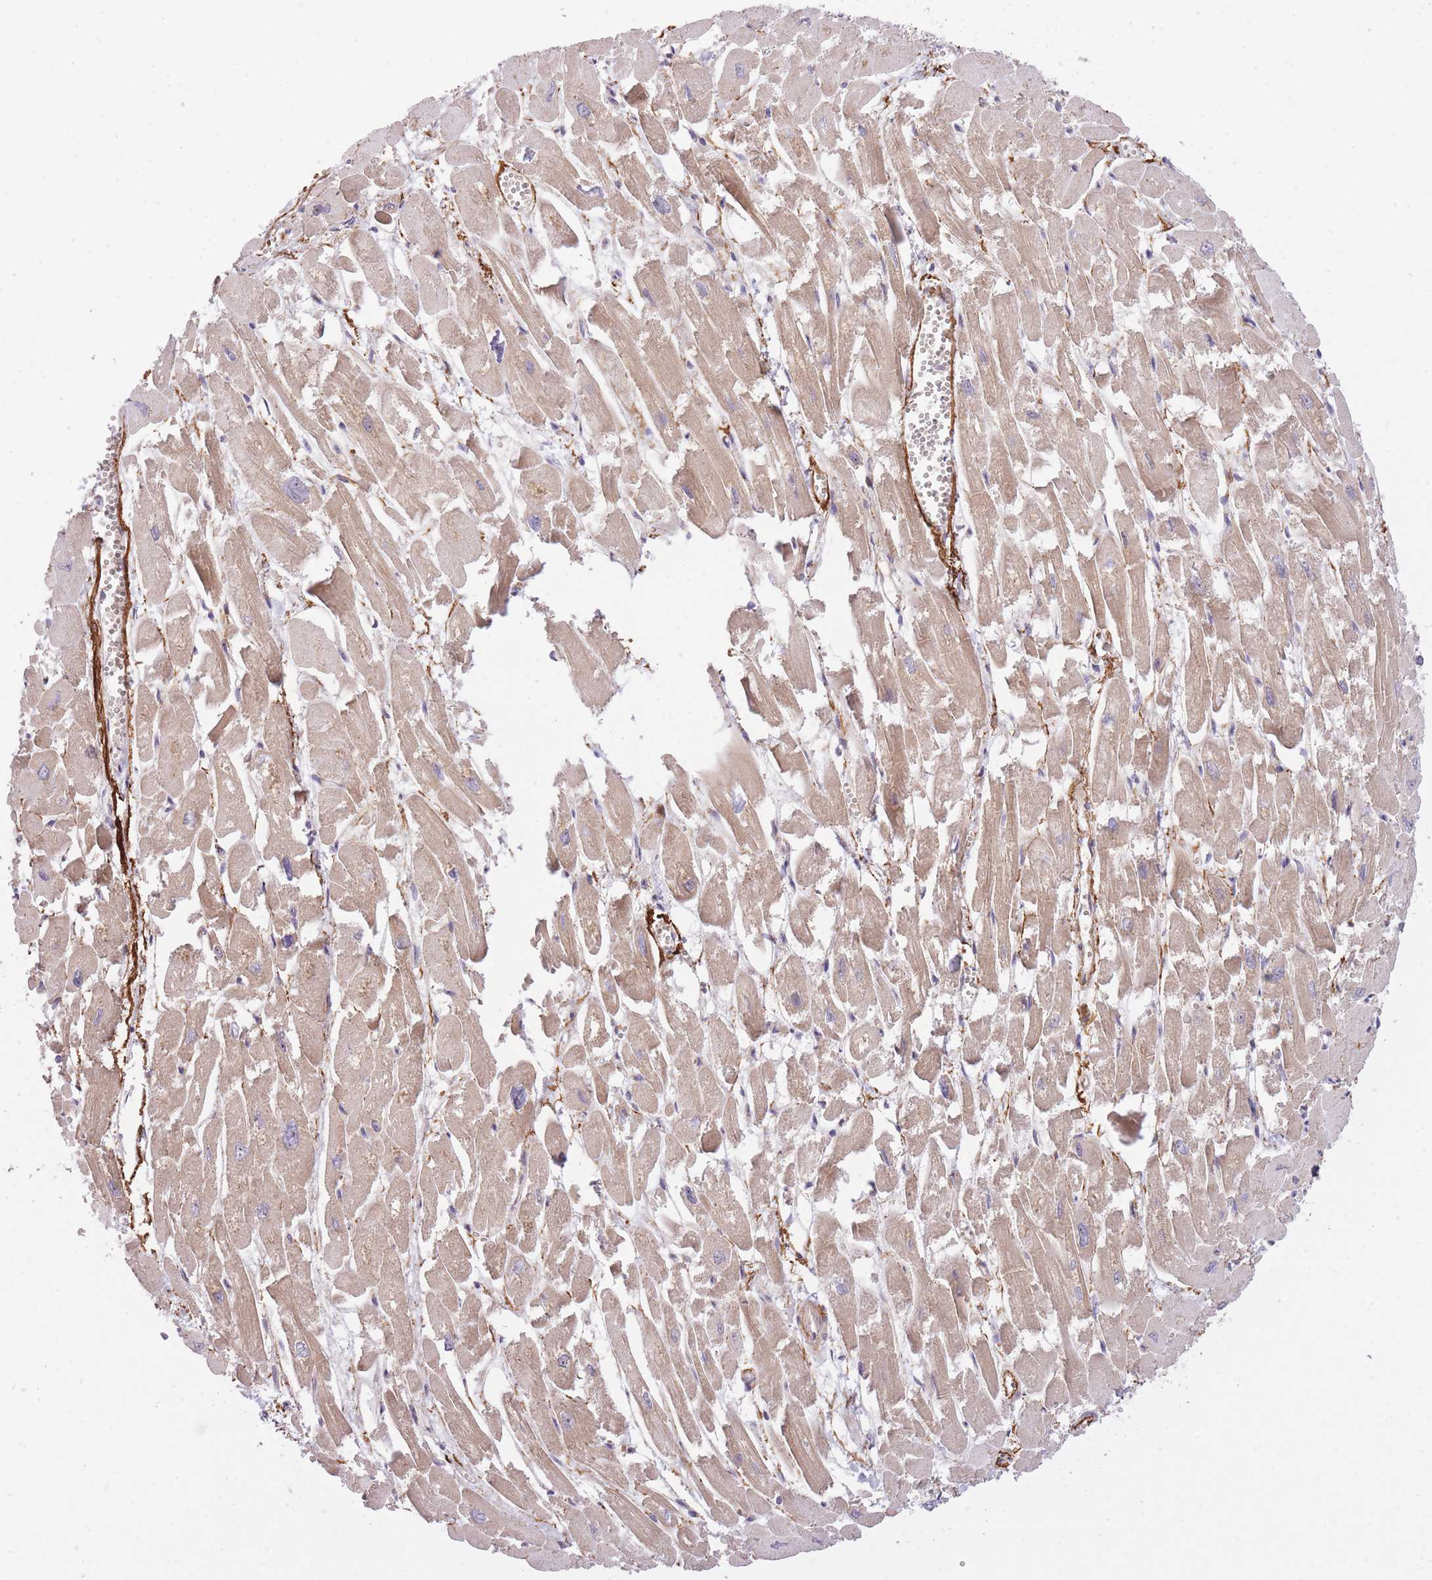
{"staining": {"intensity": "moderate", "quantity": ">75%", "location": "cytoplasmic/membranous"}, "tissue": "heart muscle", "cell_type": "Cardiomyocytes", "image_type": "normal", "snomed": [{"axis": "morphology", "description": "Normal tissue, NOS"}, {"axis": "topography", "description": "Heart"}], "caption": "Approximately >75% of cardiomyocytes in unremarkable heart muscle demonstrate moderate cytoplasmic/membranous protein expression as visualized by brown immunohistochemical staining.", "gene": "REV1", "patient": {"sex": "male", "age": 54}}